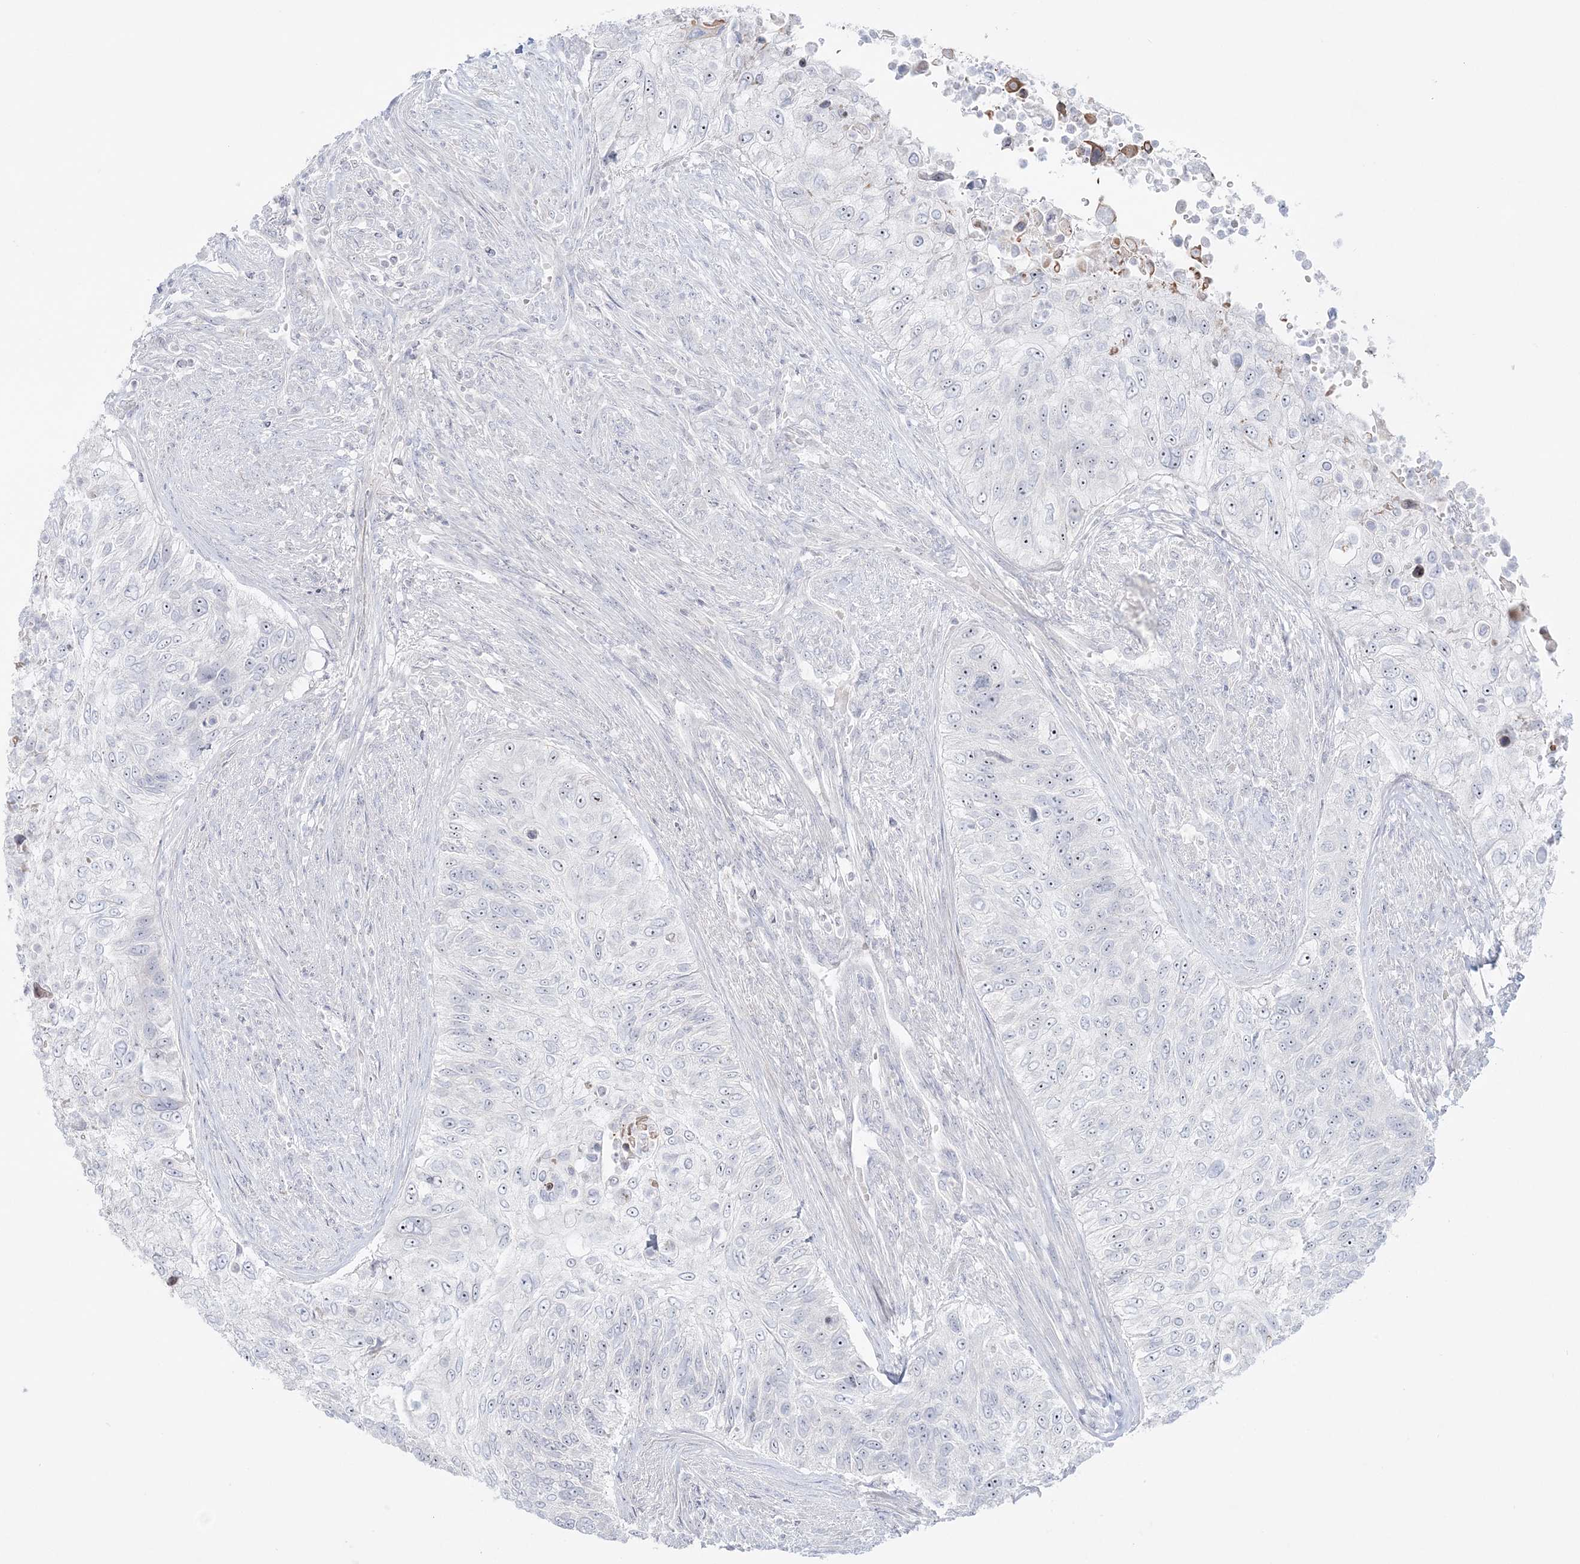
{"staining": {"intensity": "negative", "quantity": "none", "location": "none"}, "tissue": "urothelial cancer", "cell_type": "Tumor cells", "image_type": "cancer", "snomed": [{"axis": "morphology", "description": "Urothelial carcinoma, High grade"}, {"axis": "topography", "description": "Urinary bladder"}], "caption": "DAB (3,3'-diaminobenzidine) immunohistochemical staining of urothelial cancer shows no significant positivity in tumor cells.", "gene": "SH3BP4", "patient": {"sex": "female", "age": 60}}